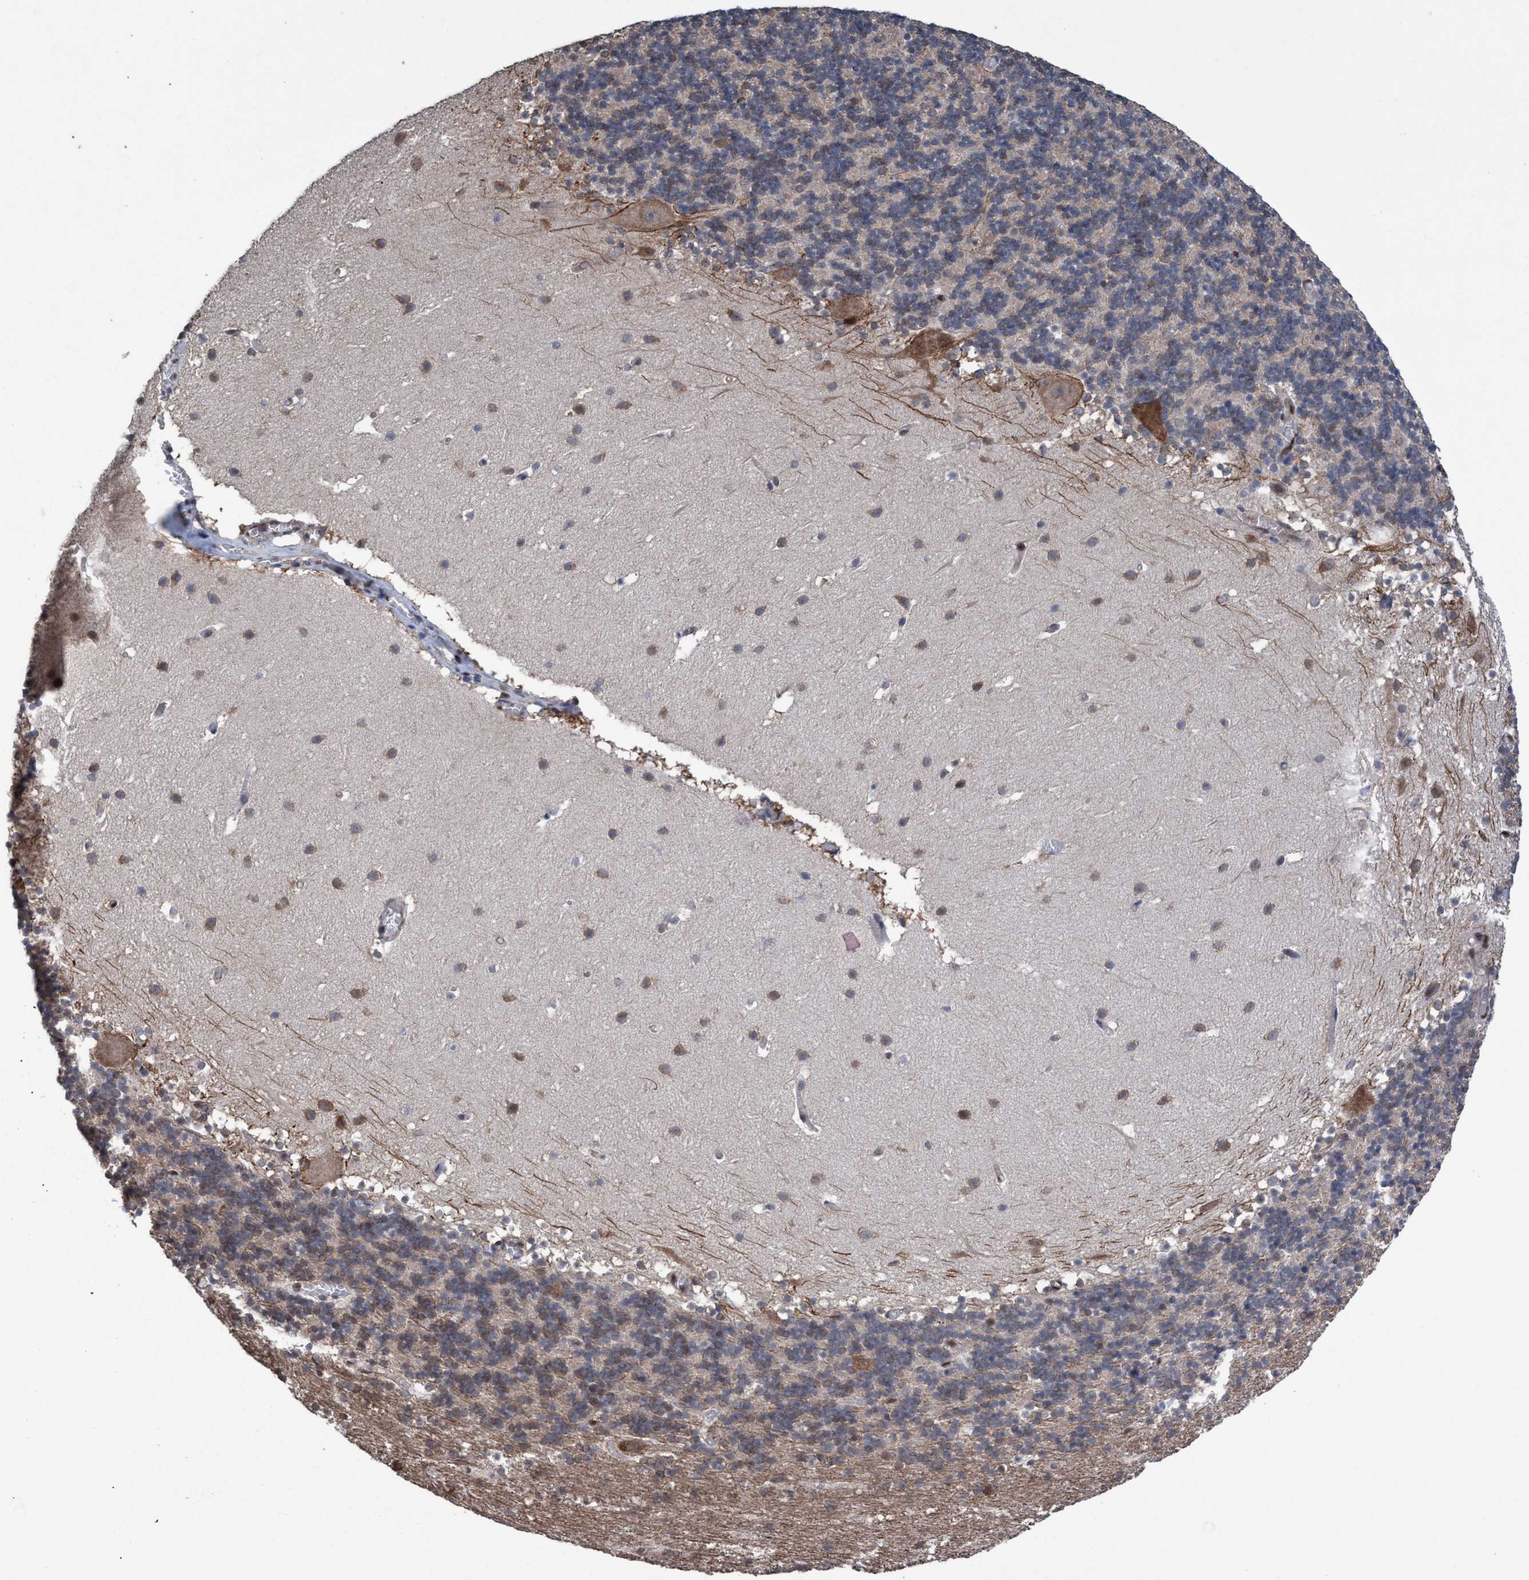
{"staining": {"intensity": "weak", "quantity": ">75%", "location": "cytoplasmic/membranous"}, "tissue": "cerebellum", "cell_type": "Cells in granular layer", "image_type": "normal", "snomed": [{"axis": "morphology", "description": "Normal tissue, NOS"}, {"axis": "topography", "description": "Cerebellum"}], "caption": "An image of cerebellum stained for a protein displays weak cytoplasmic/membranous brown staining in cells in granular layer.", "gene": "METAP2", "patient": {"sex": "male", "age": 45}}